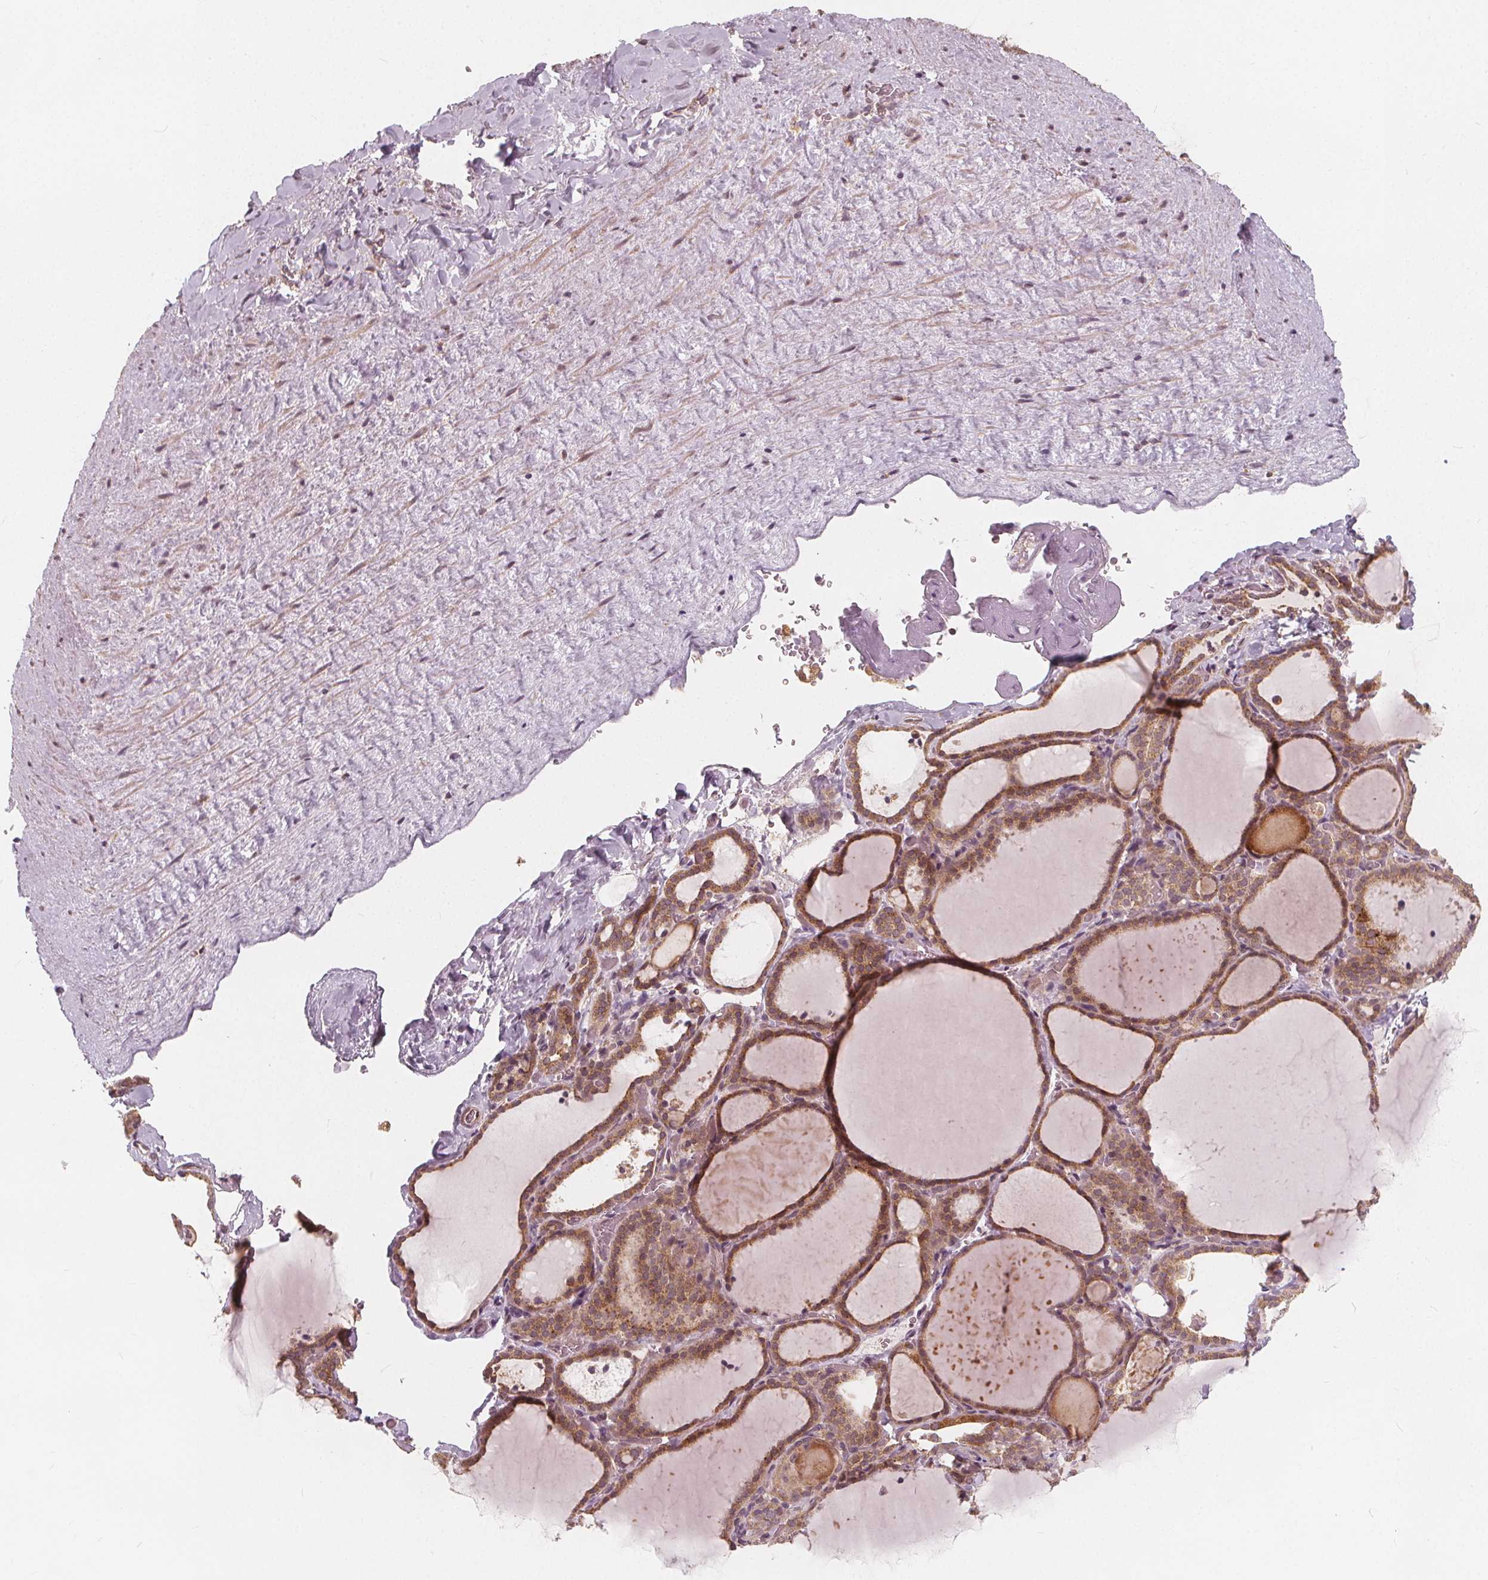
{"staining": {"intensity": "moderate", "quantity": ">75%", "location": "cytoplasmic/membranous"}, "tissue": "thyroid gland", "cell_type": "Glandular cells", "image_type": "normal", "snomed": [{"axis": "morphology", "description": "Normal tissue, NOS"}, {"axis": "topography", "description": "Thyroid gland"}], "caption": "Immunohistochemical staining of normal thyroid gland reveals moderate cytoplasmic/membranous protein expression in approximately >75% of glandular cells. The staining is performed using DAB brown chromogen to label protein expression. The nuclei are counter-stained blue using hematoxylin.", "gene": "SNX12", "patient": {"sex": "female", "age": 22}}